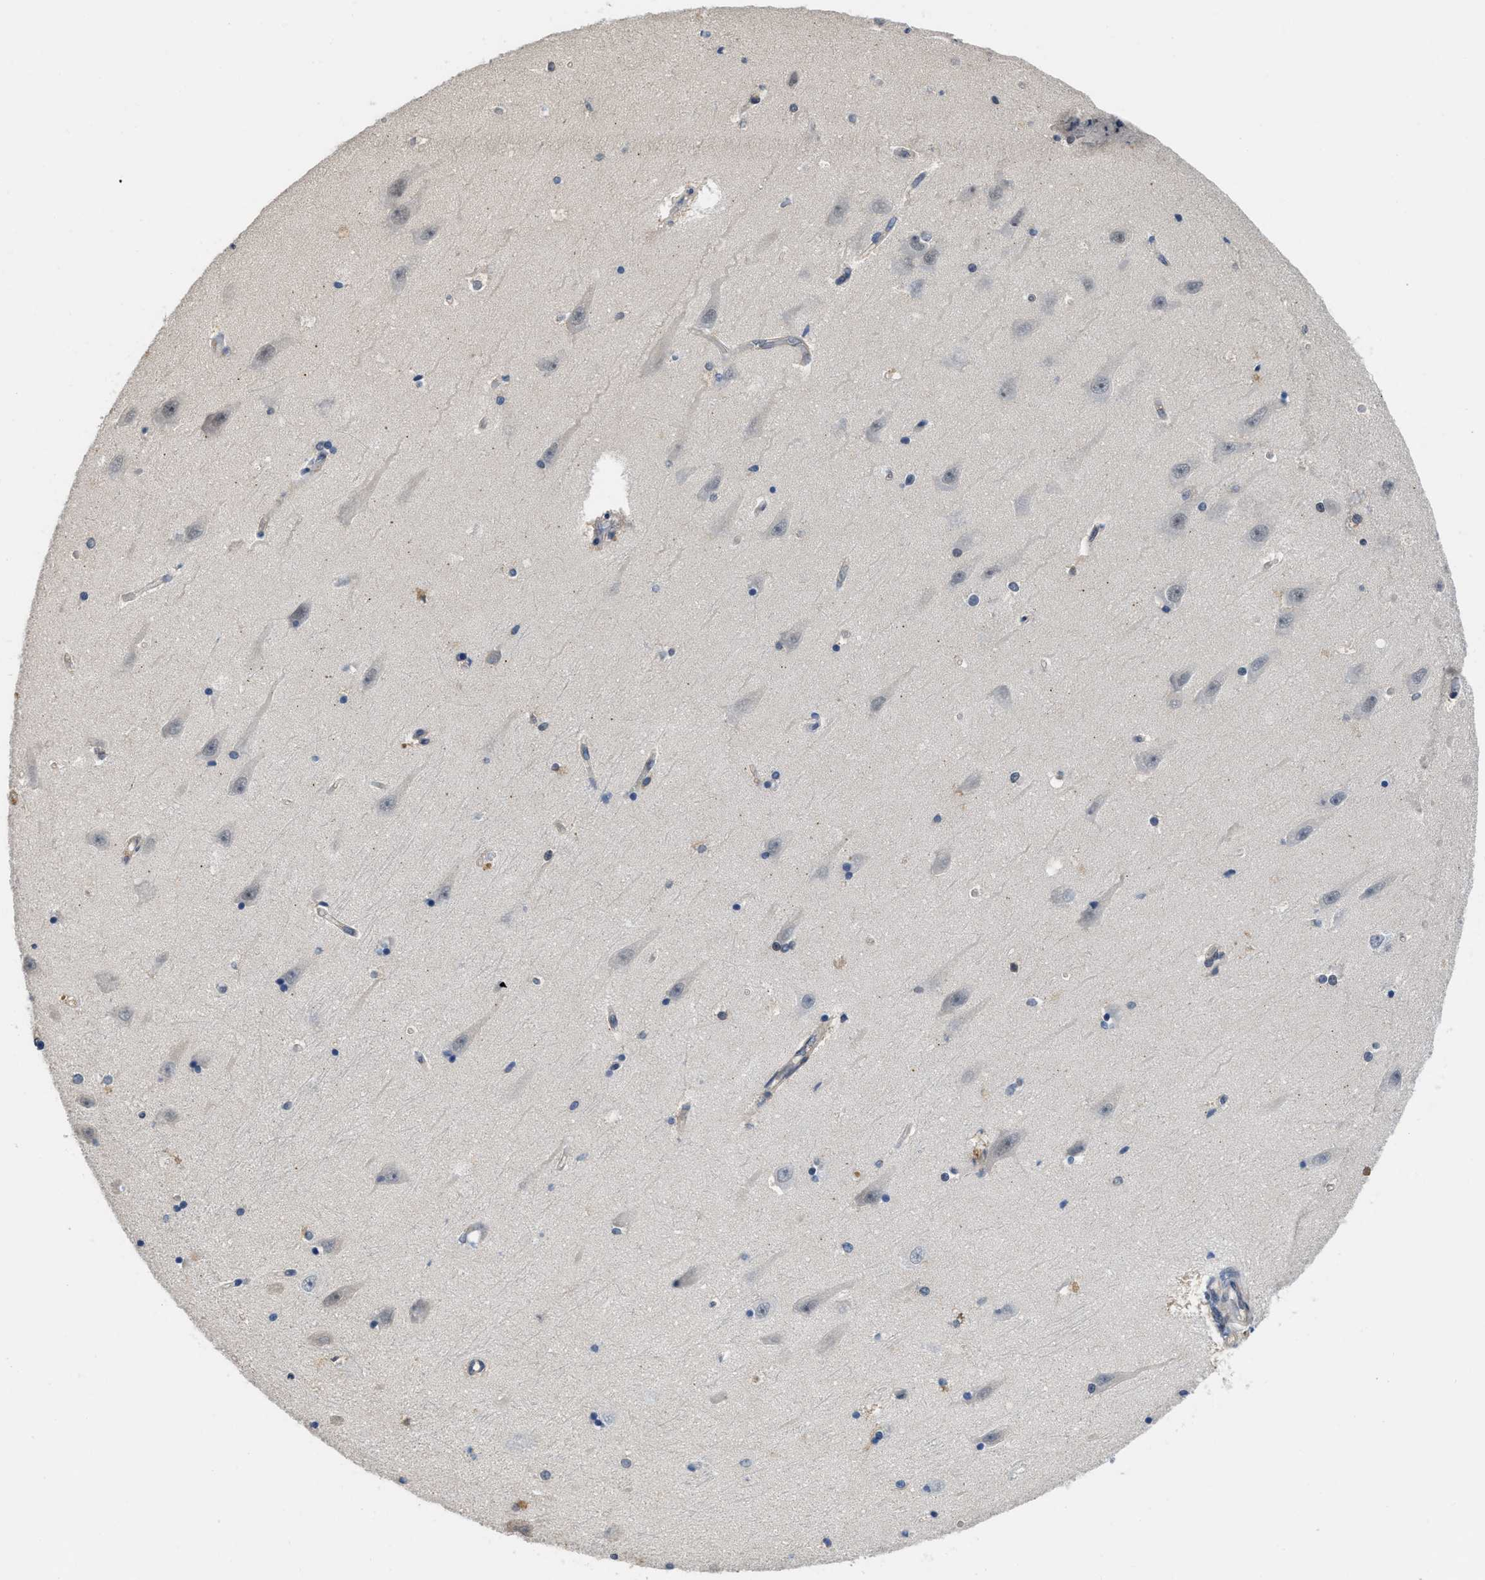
{"staining": {"intensity": "weak", "quantity": "<25%", "location": "nuclear"}, "tissue": "hippocampus", "cell_type": "Glial cells", "image_type": "normal", "snomed": [{"axis": "morphology", "description": "Normal tissue, NOS"}, {"axis": "topography", "description": "Hippocampus"}], "caption": "The histopathology image displays no significant positivity in glial cells of hippocampus.", "gene": "TES", "patient": {"sex": "male", "age": 45}}